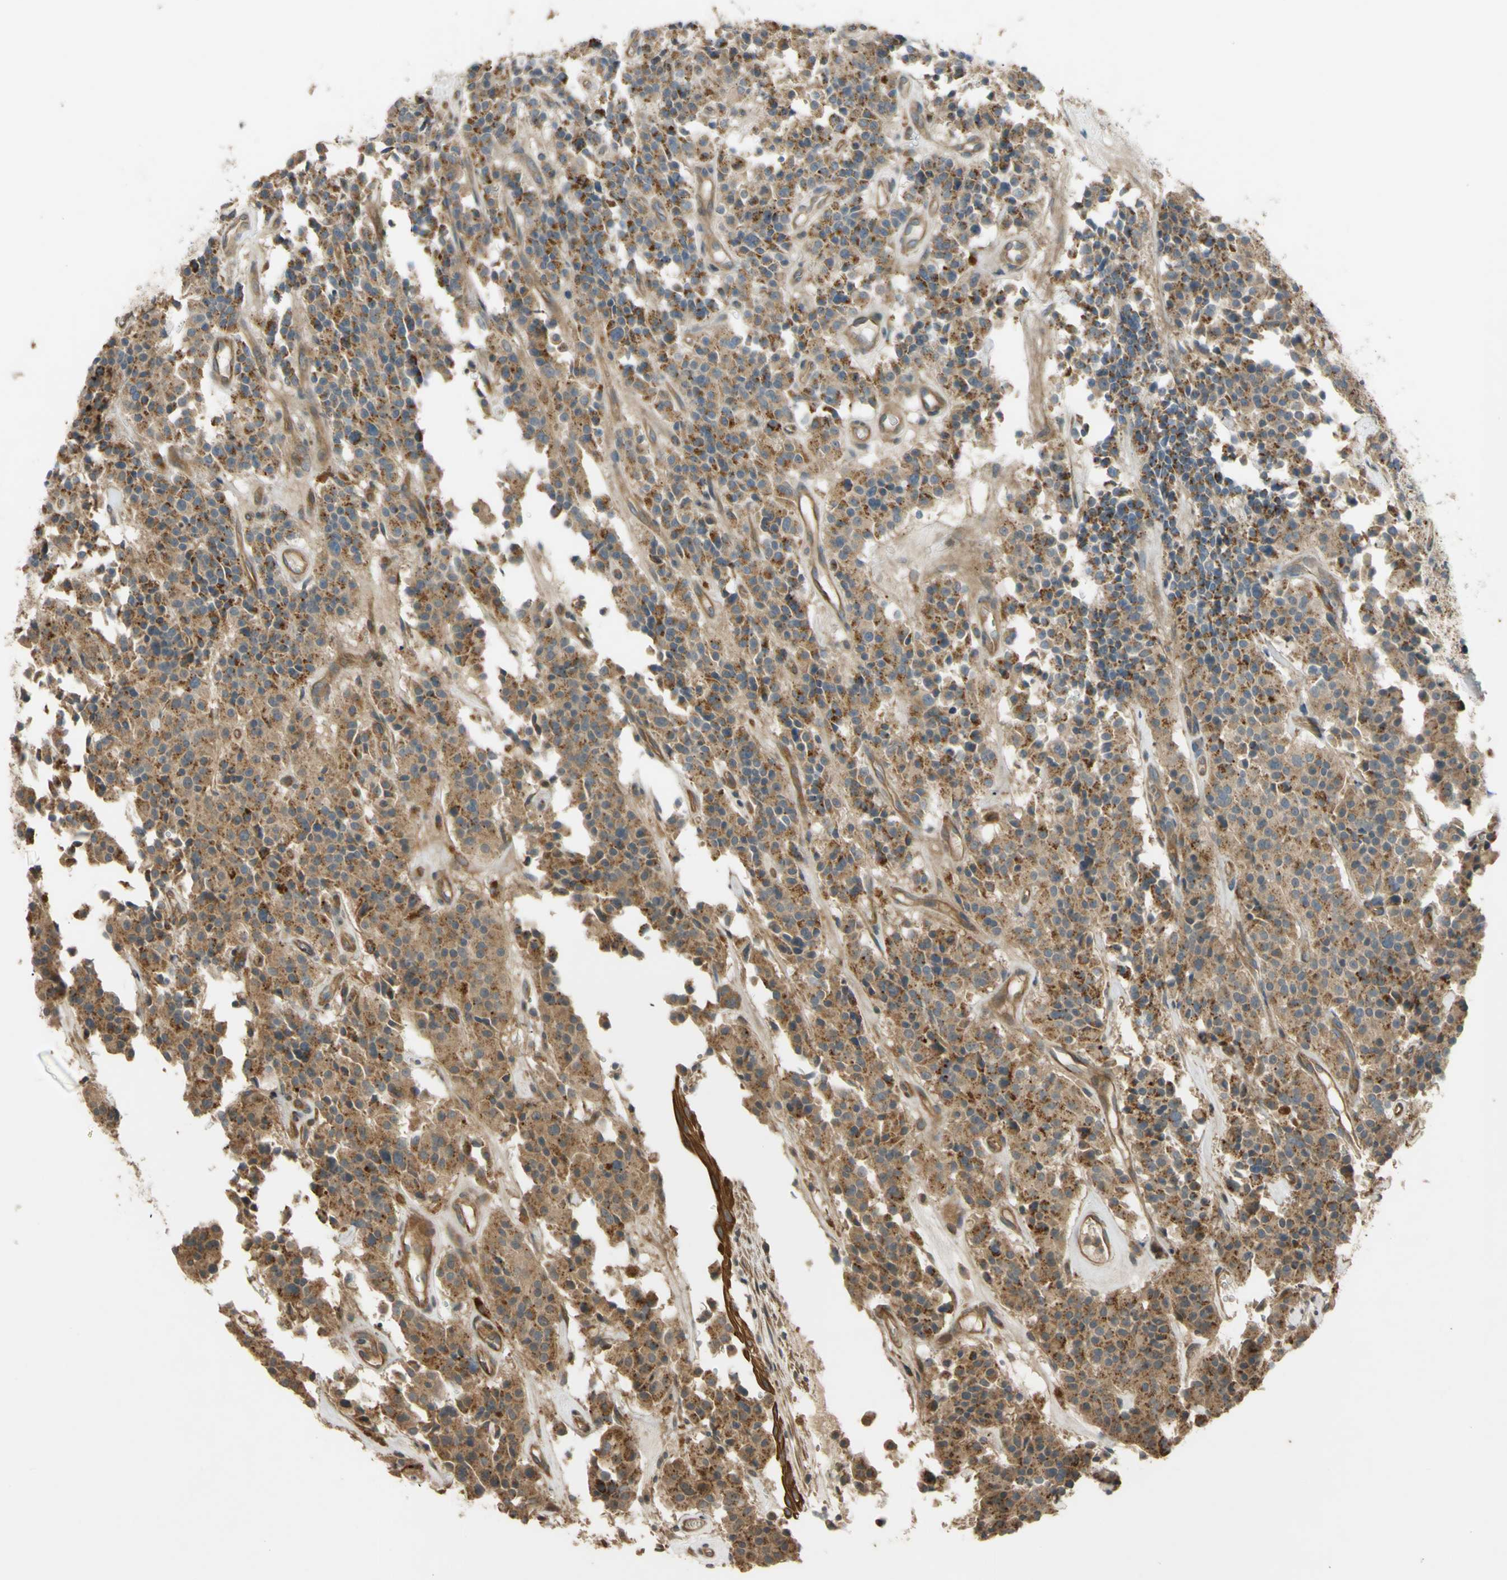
{"staining": {"intensity": "moderate", "quantity": ">75%", "location": "cytoplasmic/membranous"}, "tissue": "carcinoid", "cell_type": "Tumor cells", "image_type": "cancer", "snomed": [{"axis": "morphology", "description": "Carcinoid, malignant, NOS"}, {"axis": "topography", "description": "Lung"}], "caption": "Approximately >75% of tumor cells in carcinoid show moderate cytoplasmic/membranous protein expression as visualized by brown immunohistochemical staining.", "gene": "FLII", "patient": {"sex": "male", "age": 30}}